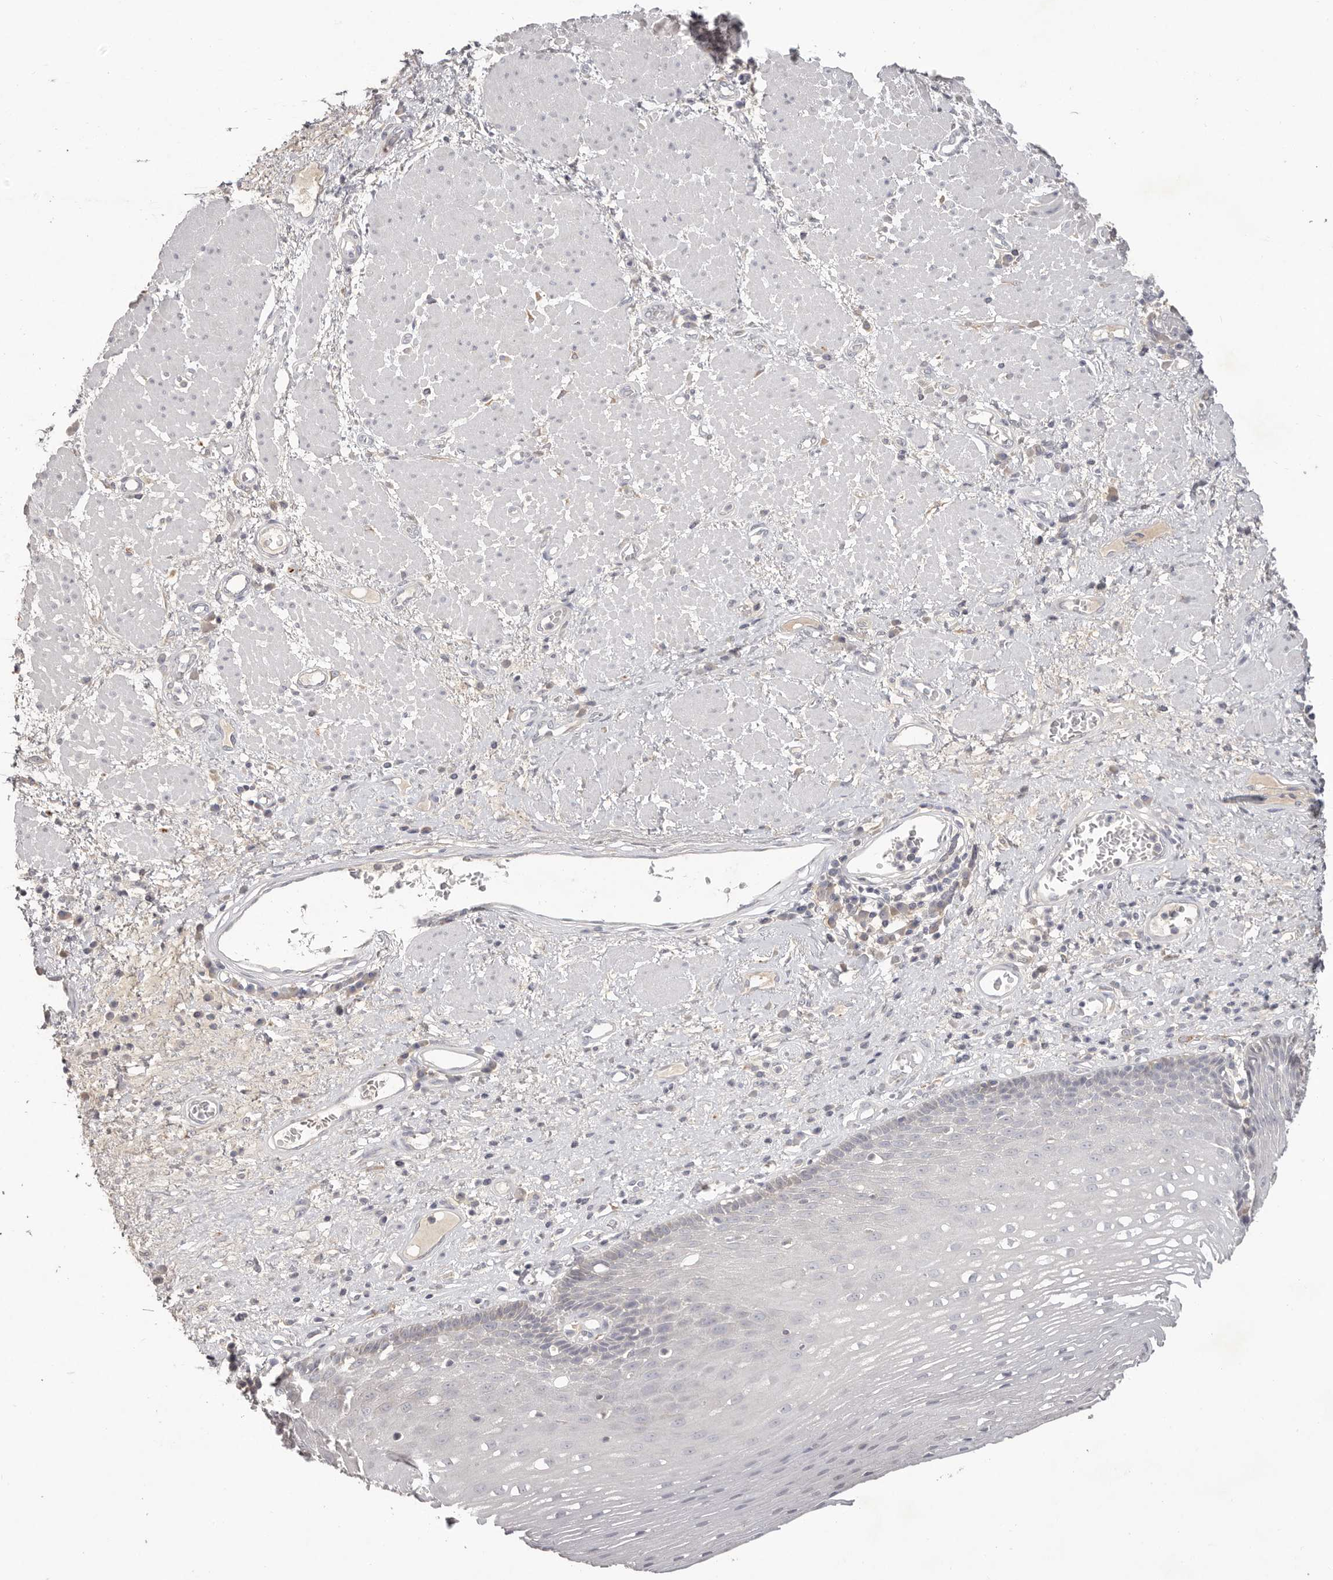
{"staining": {"intensity": "negative", "quantity": "none", "location": "none"}, "tissue": "esophagus", "cell_type": "Squamous epithelial cells", "image_type": "normal", "snomed": [{"axis": "morphology", "description": "Normal tissue, NOS"}, {"axis": "morphology", "description": "Adenocarcinoma, NOS"}, {"axis": "topography", "description": "Esophagus"}], "caption": "This is an immunohistochemistry micrograph of benign esophagus. There is no staining in squamous epithelial cells.", "gene": "SCUBE2", "patient": {"sex": "male", "age": 62}}